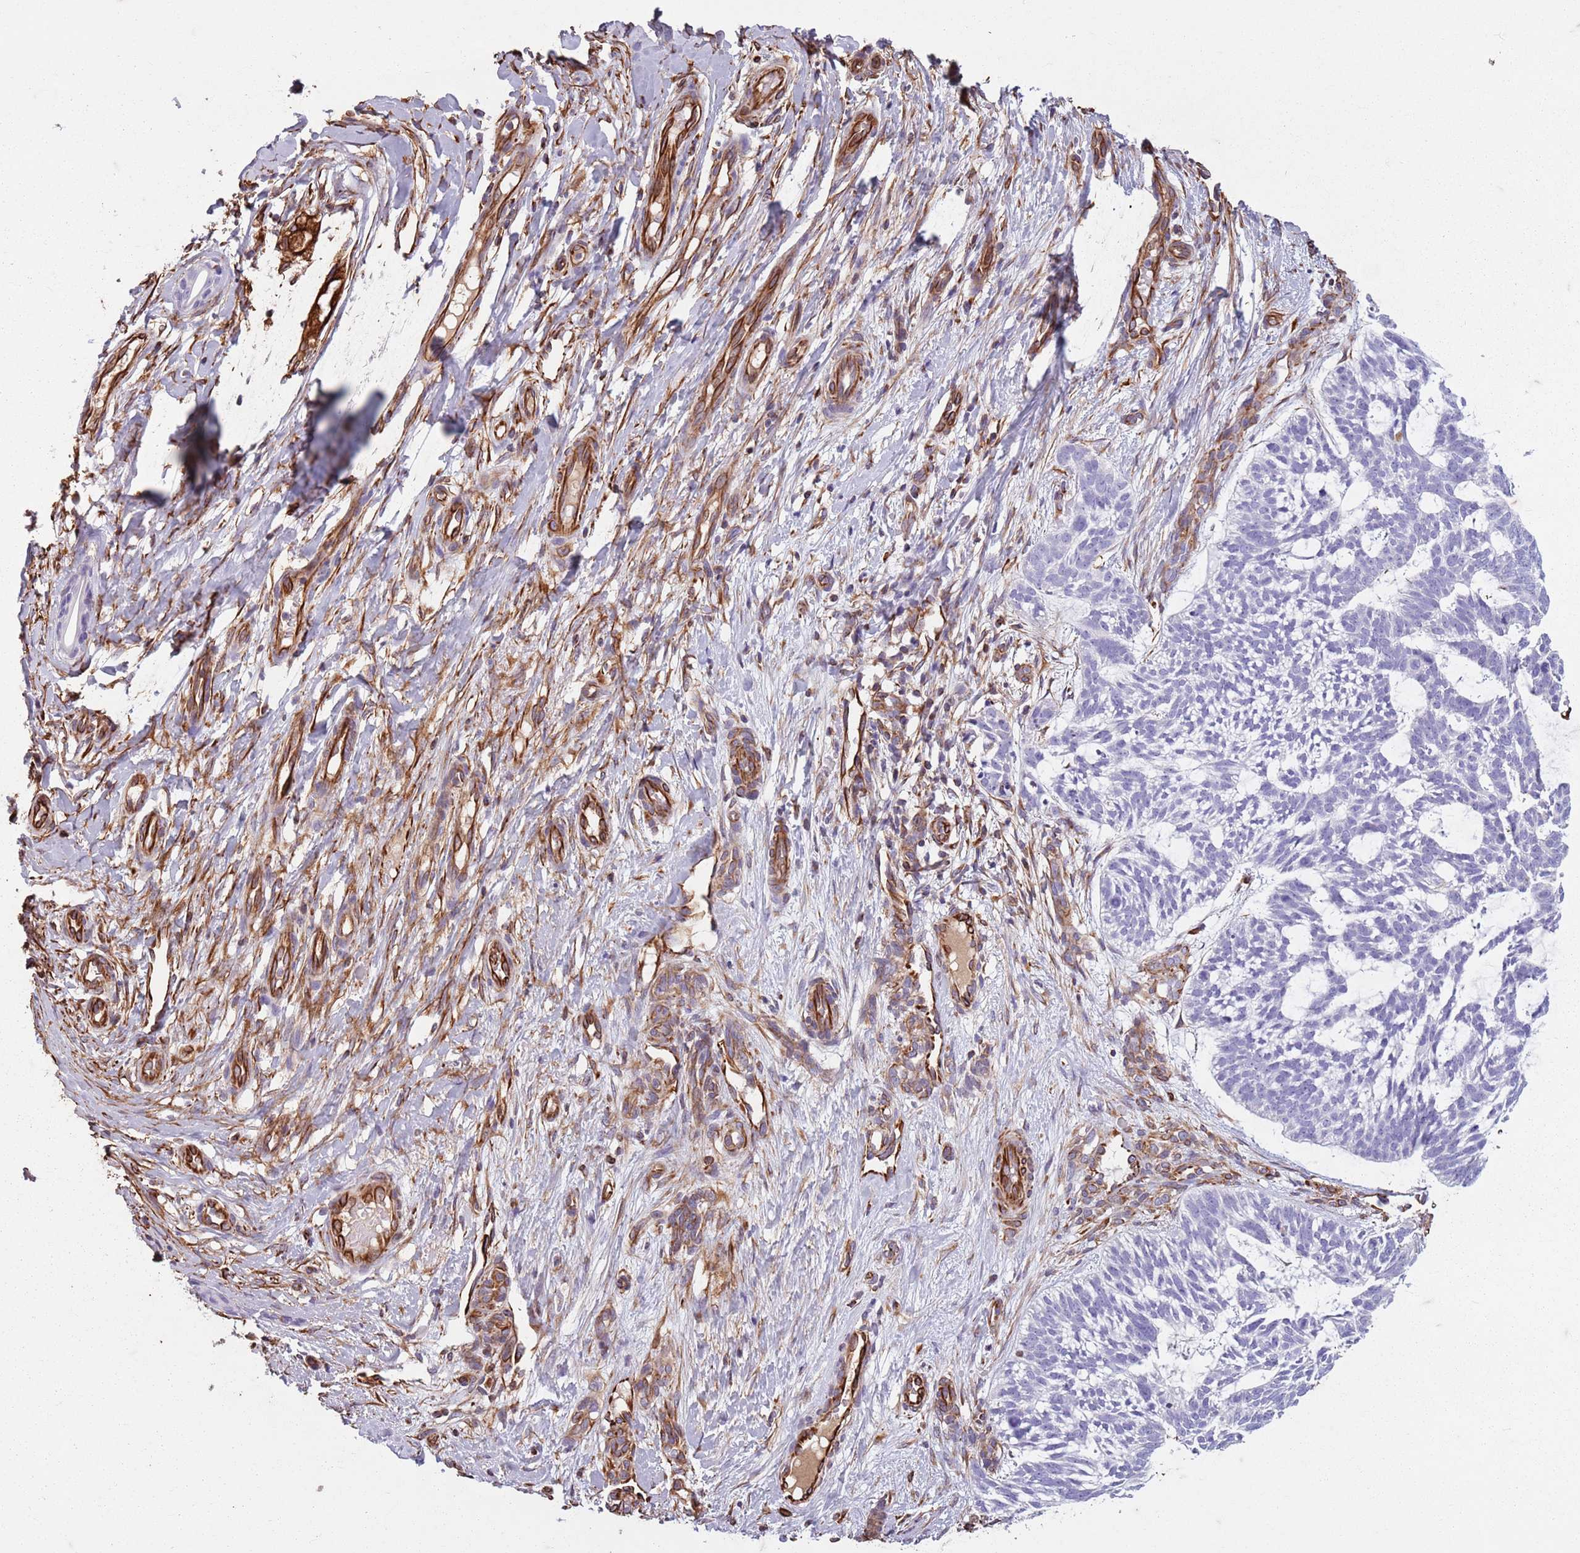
{"staining": {"intensity": "negative", "quantity": "none", "location": "none"}, "tissue": "skin cancer", "cell_type": "Tumor cells", "image_type": "cancer", "snomed": [{"axis": "morphology", "description": "Basal cell carcinoma"}, {"axis": "topography", "description": "Skin"}], "caption": "Immunohistochemical staining of skin cancer (basal cell carcinoma) displays no significant staining in tumor cells. The staining was performed using DAB to visualize the protein expression in brown, while the nuclei were stained in blue with hematoxylin (Magnification: 20x).", "gene": "TAS2R38", "patient": {"sex": "male", "age": 88}}